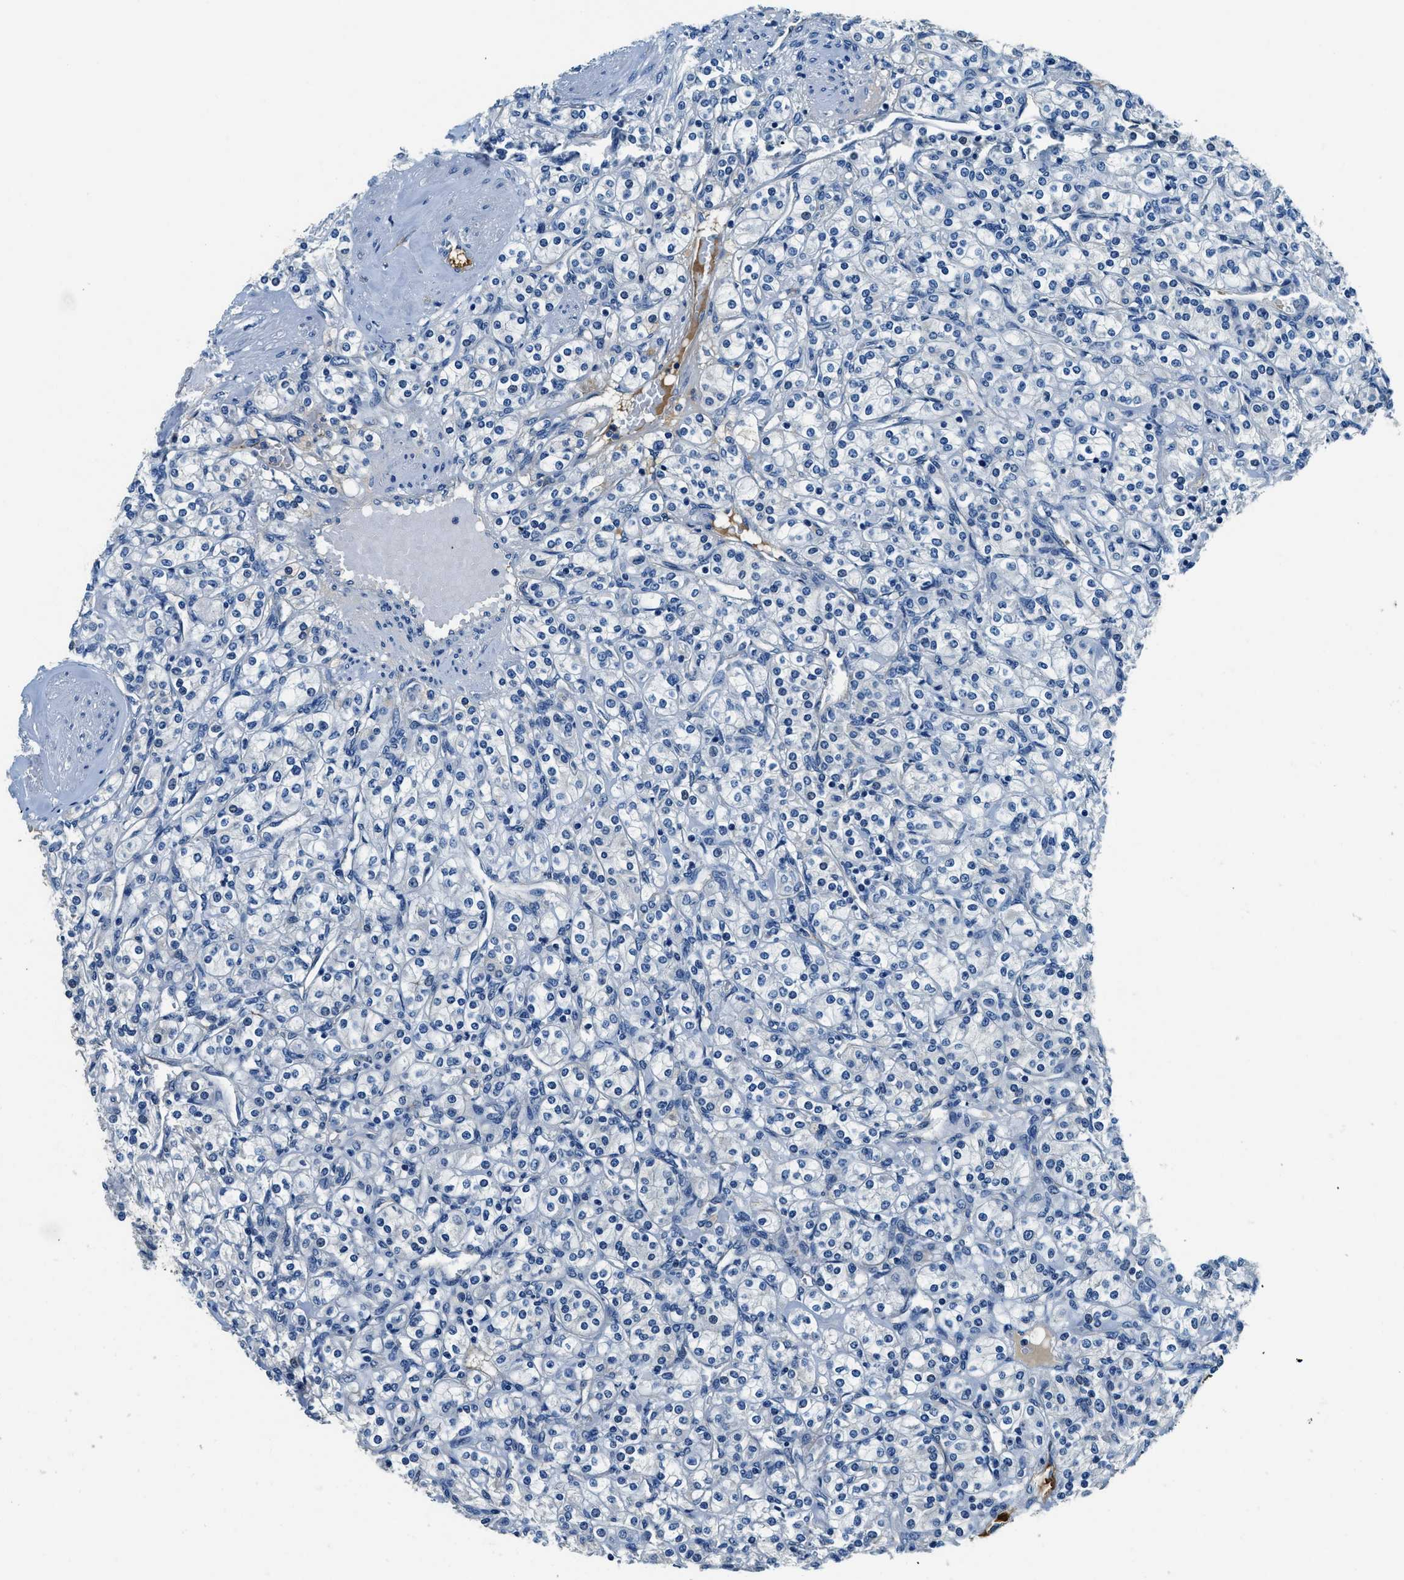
{"staining": {"intensity": "negative", "quantity": "none", "location": "none"}, "tissue": "renal cancer", "cell_type": "Tumor cells", "image_type": "cancer", "snomed": [{"axis": "morphology", "description": "Adenocarcinoma, NOS"}, {"axis": "topography", "description": "Kidney"}], "caption": "There is no significant positivity in tumor cells of renal adenocarcinoma.", "gene": "TMEM186", "patient": {"sex": "male", "age": 77}}